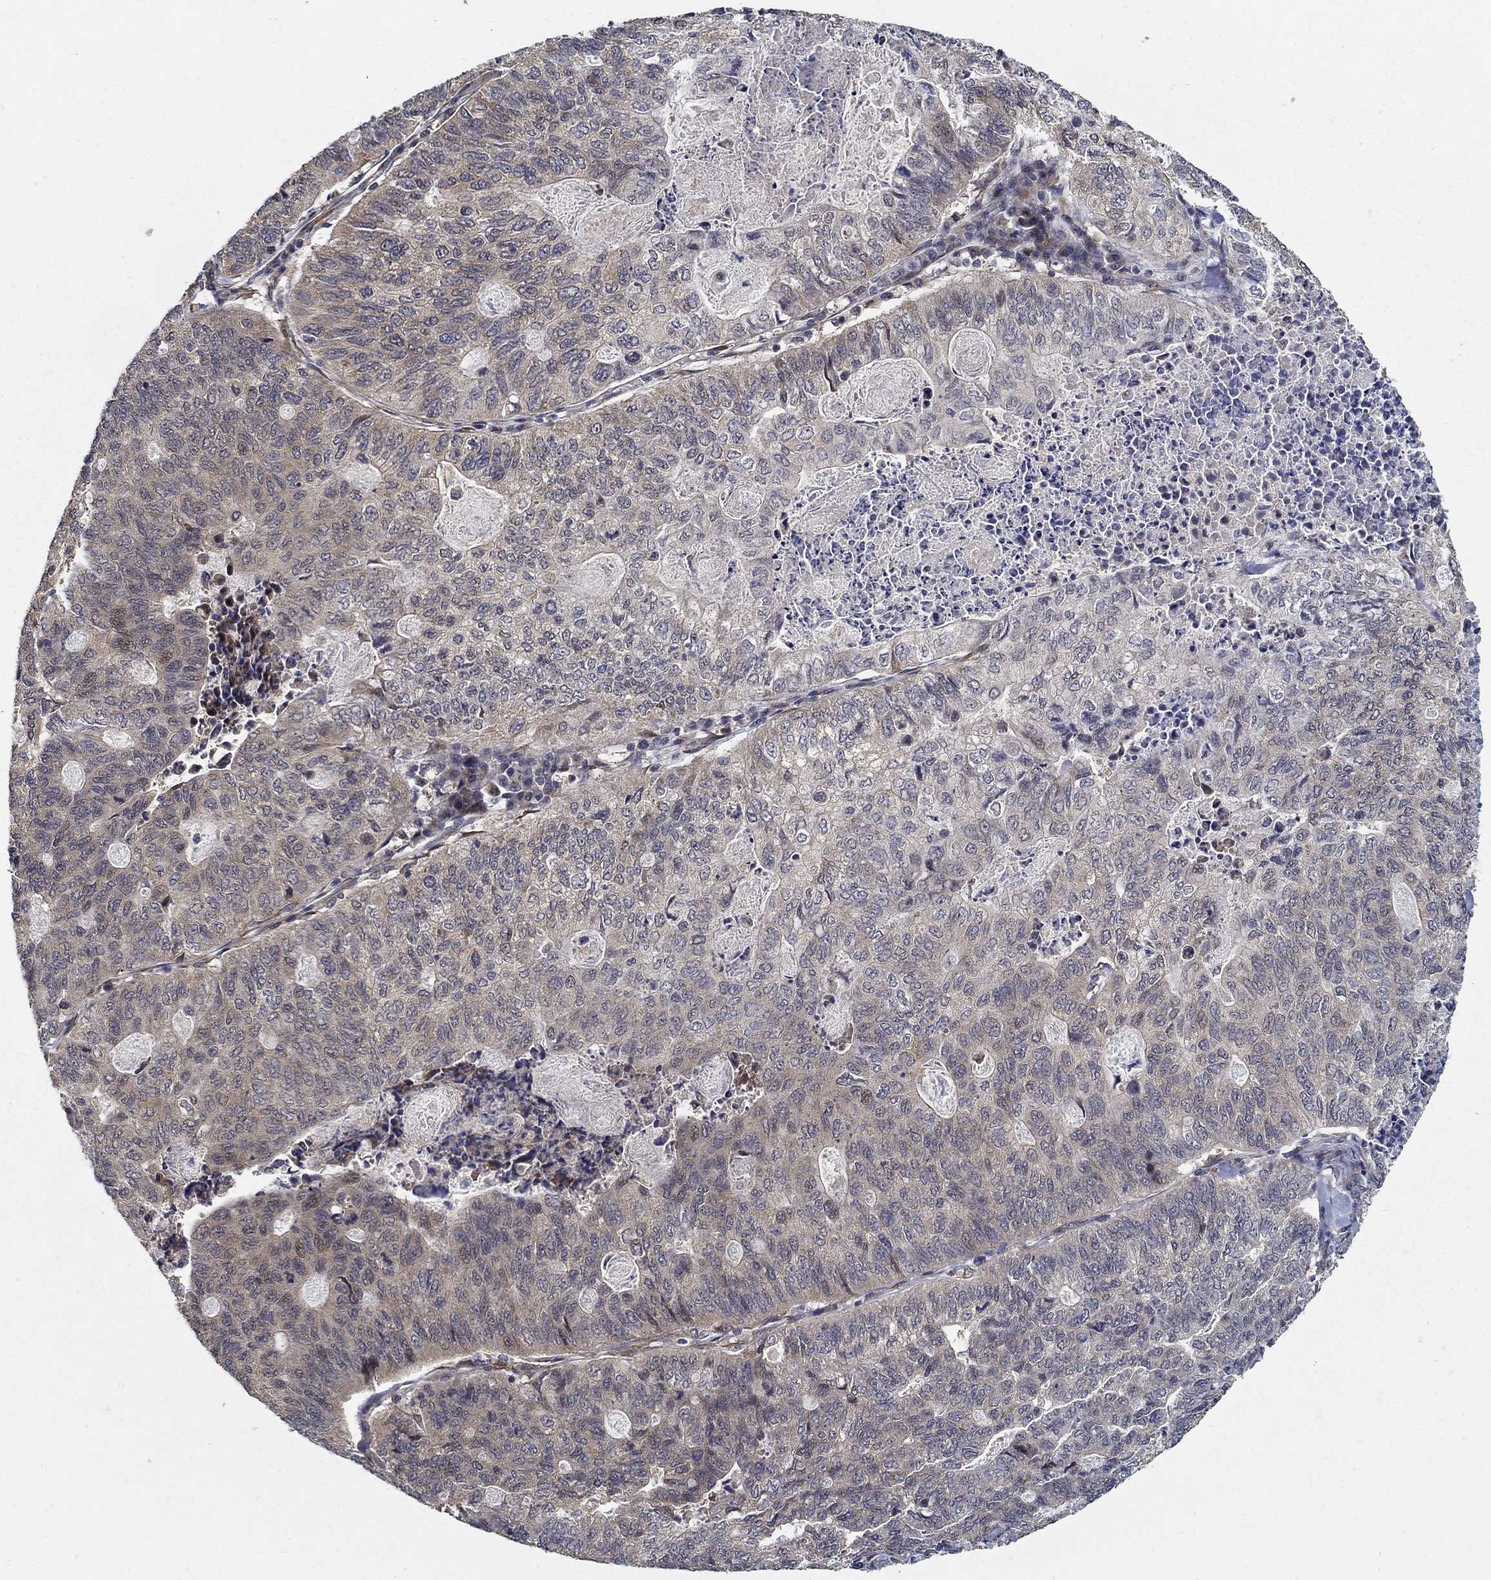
{"staining": {"intensity": "weak", "quantity": "25%-75%", "location": "cytoplasmic/membranous"}, "tissue": "stomach cancer", "cell_type": "Tumor cells", "image_type": "cancer", "snomed": [{"axis": "morphology", "description": "Adenocarcinoma, NOS"}, {"axis": "topography", "description": "Stomach, upper"}], "caption": "There is low levels of weak cytoplasmic/membranous expression in tumor cells of stomach adenocarcinoma, as demonstrated by immunohistochemical staining (brown color).", "gene": "ZNF594", "patient": {"sex": "female", "age": 67}}